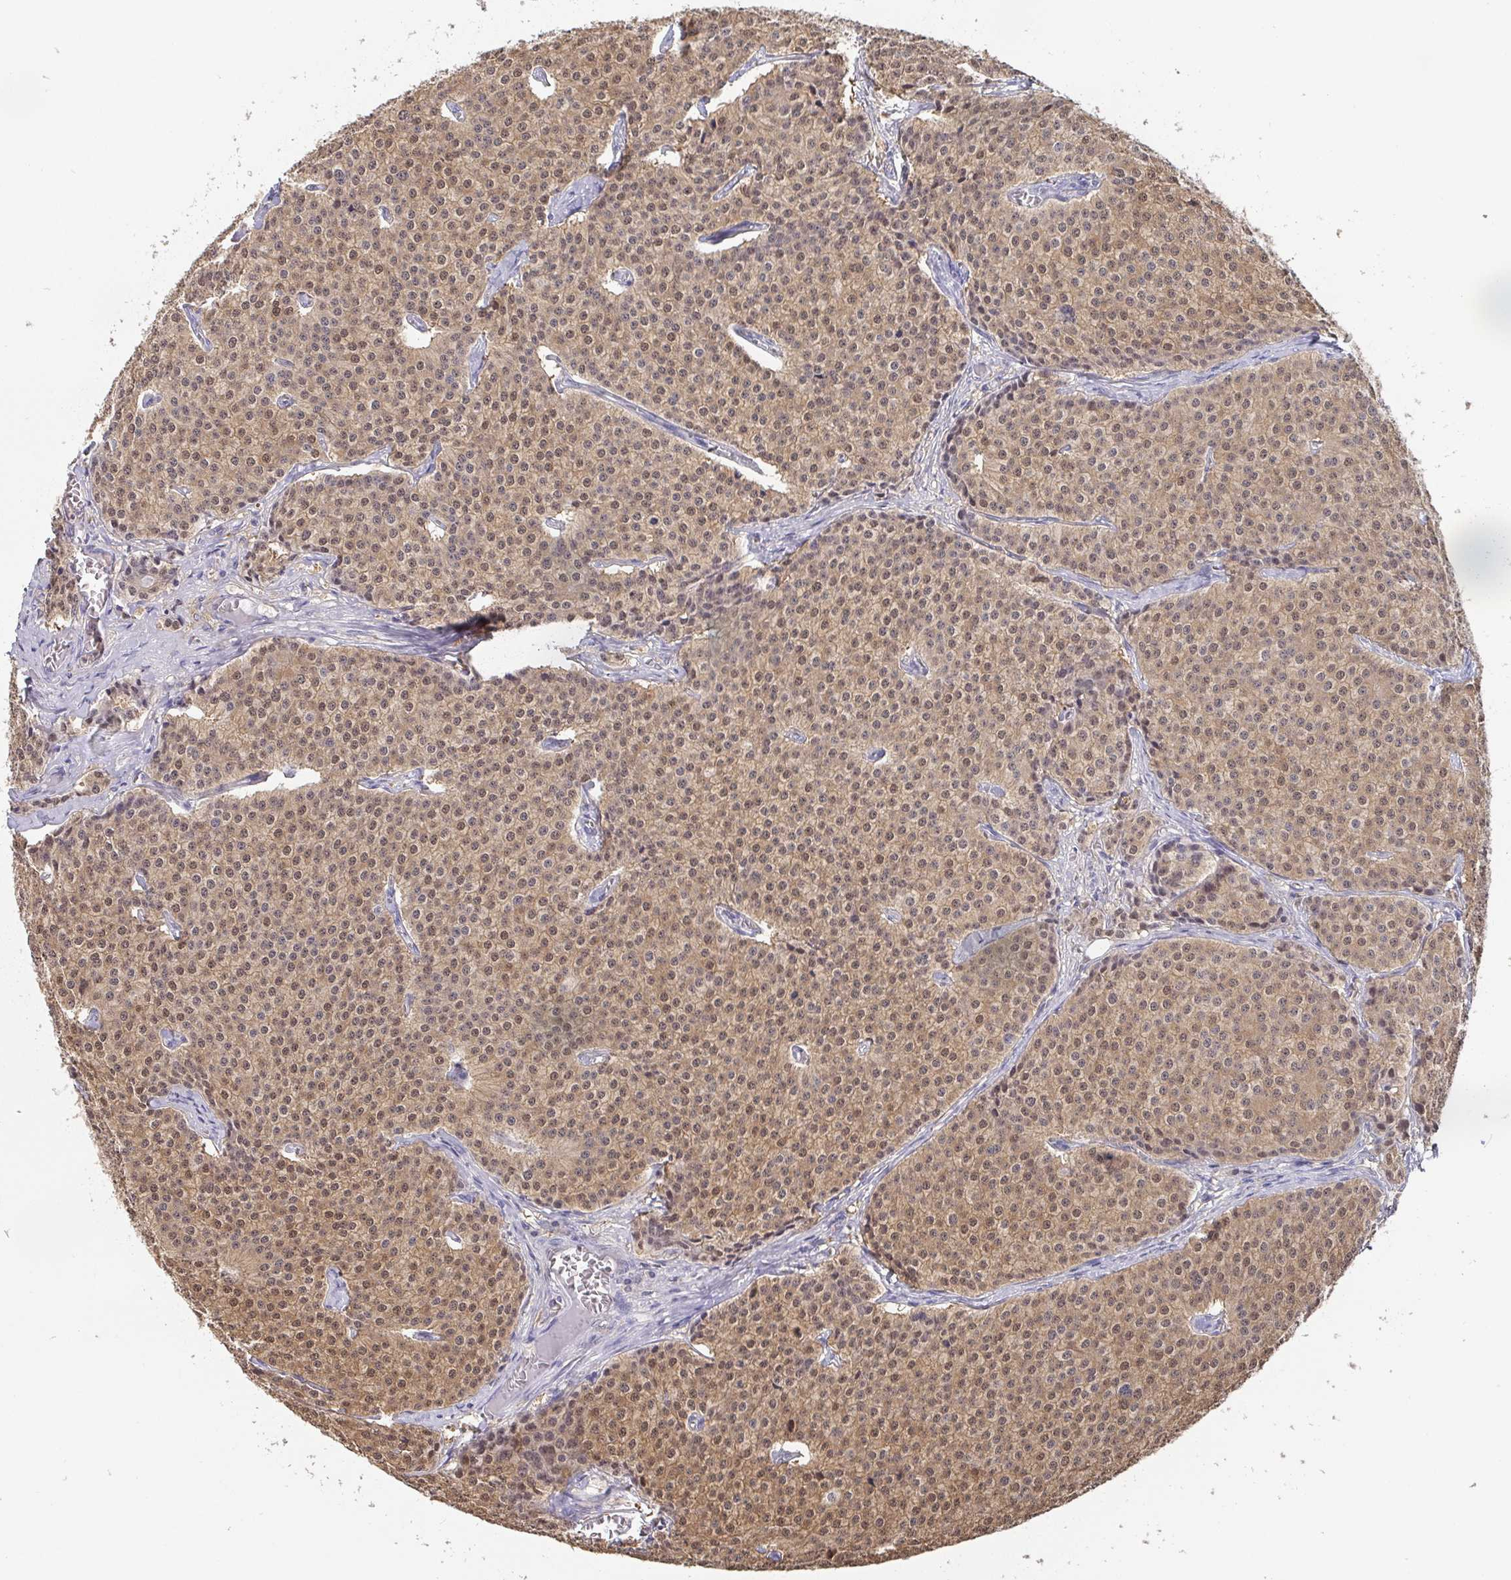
{"staining": {"intensity": "moderate", "quantity": ">75%", "location": "cytoplasmic/membranous,nuclear"}, "tissue": "carcinoid", "cell_type": "Tumor cells", "image_type": "cancer", "snomed": [{"axis": "morphology", "description": "Carcinoid, malignant, NOS"}, {"axis": "topography", "description": "Small intestine"}], "caption": "Immunohistochemistry (IHC) histopathology image of human malignant carcinoid stained for a protein (brown), which demonstrates medium levels of moderate cytoplasmic/membranous and nuclear positivity in about >75% of tumor cells.", "gene": "IDH1", "patient": {"sex": "female", "age": 64}}